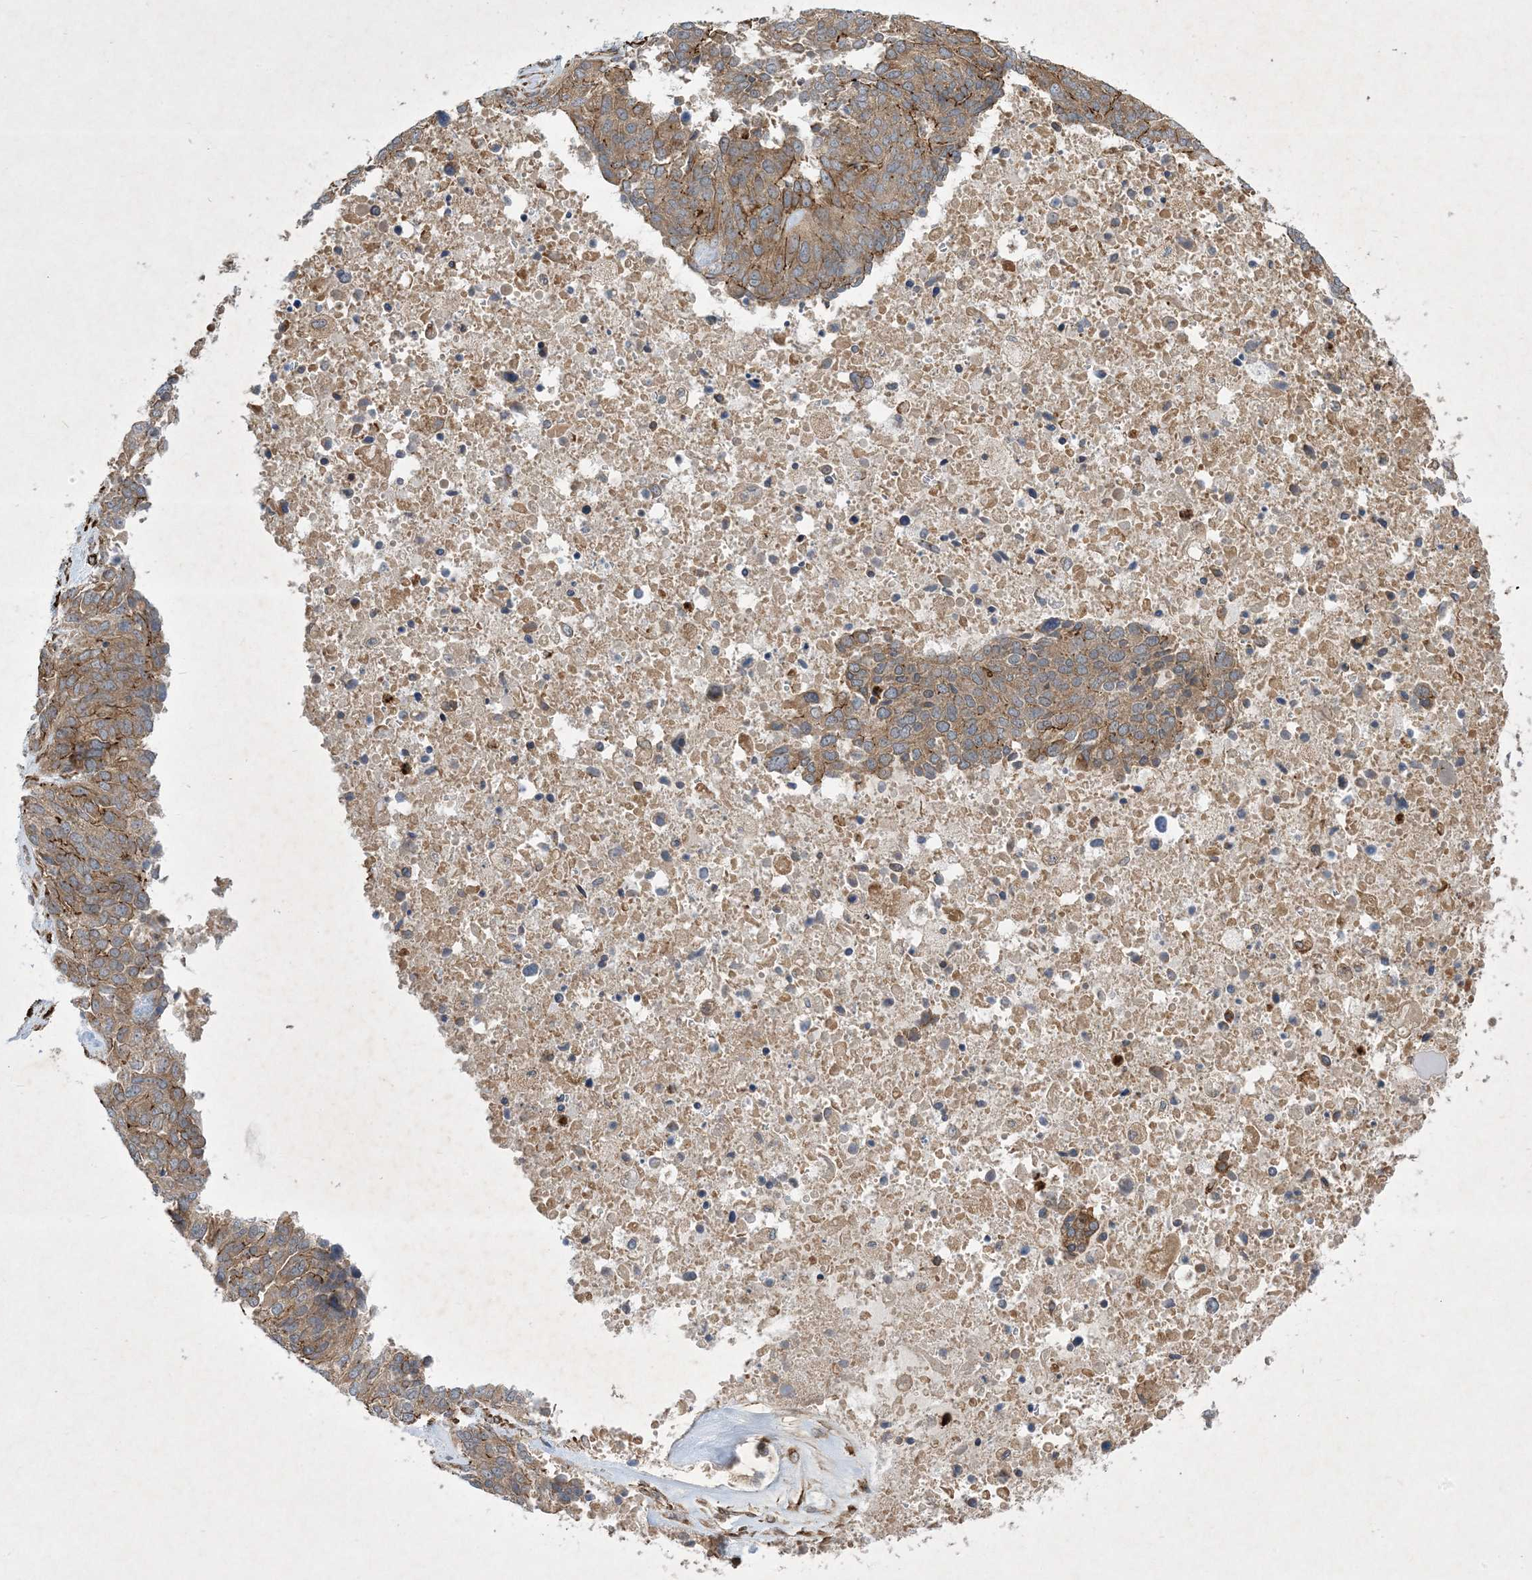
{"staining": {"intensity": "moderate", "quantity": ">75%", "location": "cytoplasmic/membranous"}, "tissue": "ovarian cancer", "cell_type": "Tumor cells", "image_type": "cancer", "snomed": [{"axis": "morphology", "description": "Cystadenocarcinoma, serous, NOS"}, {"axis": "topography", "description": "Ovary"}], "caption": "Immunohistochemical staining of serous cystadenocarcinoma (ovarian) exhibits medium levels of moderate cytoplasmic/membranous staining in approximately >75% of tumor cells. The staining was performed using DAB, with brown indicating positive protein expression. Nuclei are stained blue with hematoxylin.", "gene": "OTOP1", "patient": {"sex": "female", "age": 44}}